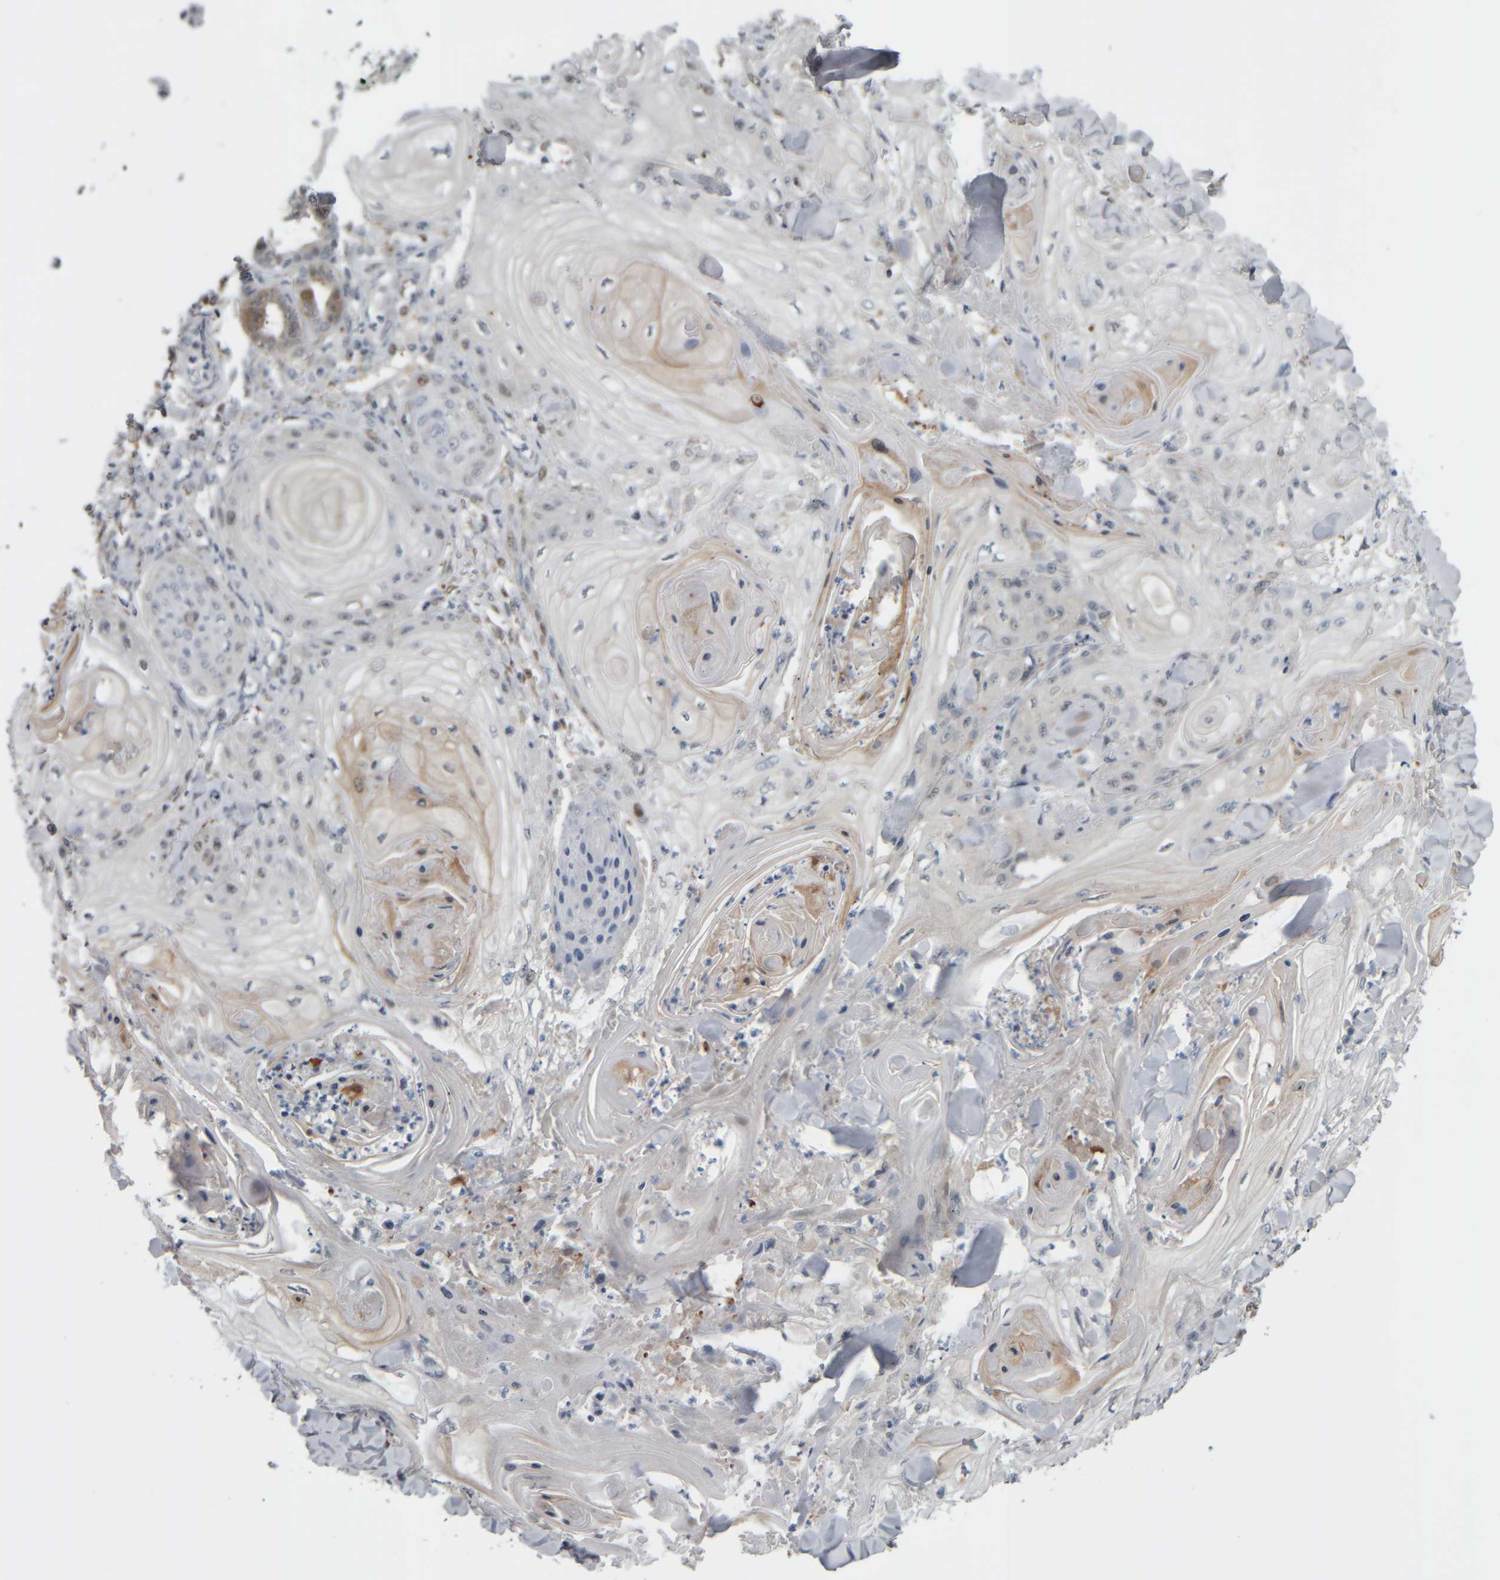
{"staining": {"intensity": "weak", "quantity": "<25%", "location": "nuclear"}, "tissue": "skin cancer", "cell_type": "Tumor cells", "image_type": "cancer", "snomed": [{"axis": "morphology", "description": "Squamous cell carcinoma, NOS"}, {"axis": "topography", "description": "Skin"}], "caption": "This is an immunohistochemistry (IHC) histopathology image of skin squamous cell carcinoma. There is no staining in tumor cells.", "gene": "COL14A1", "patient": {"sex": "male", "age": 74}}